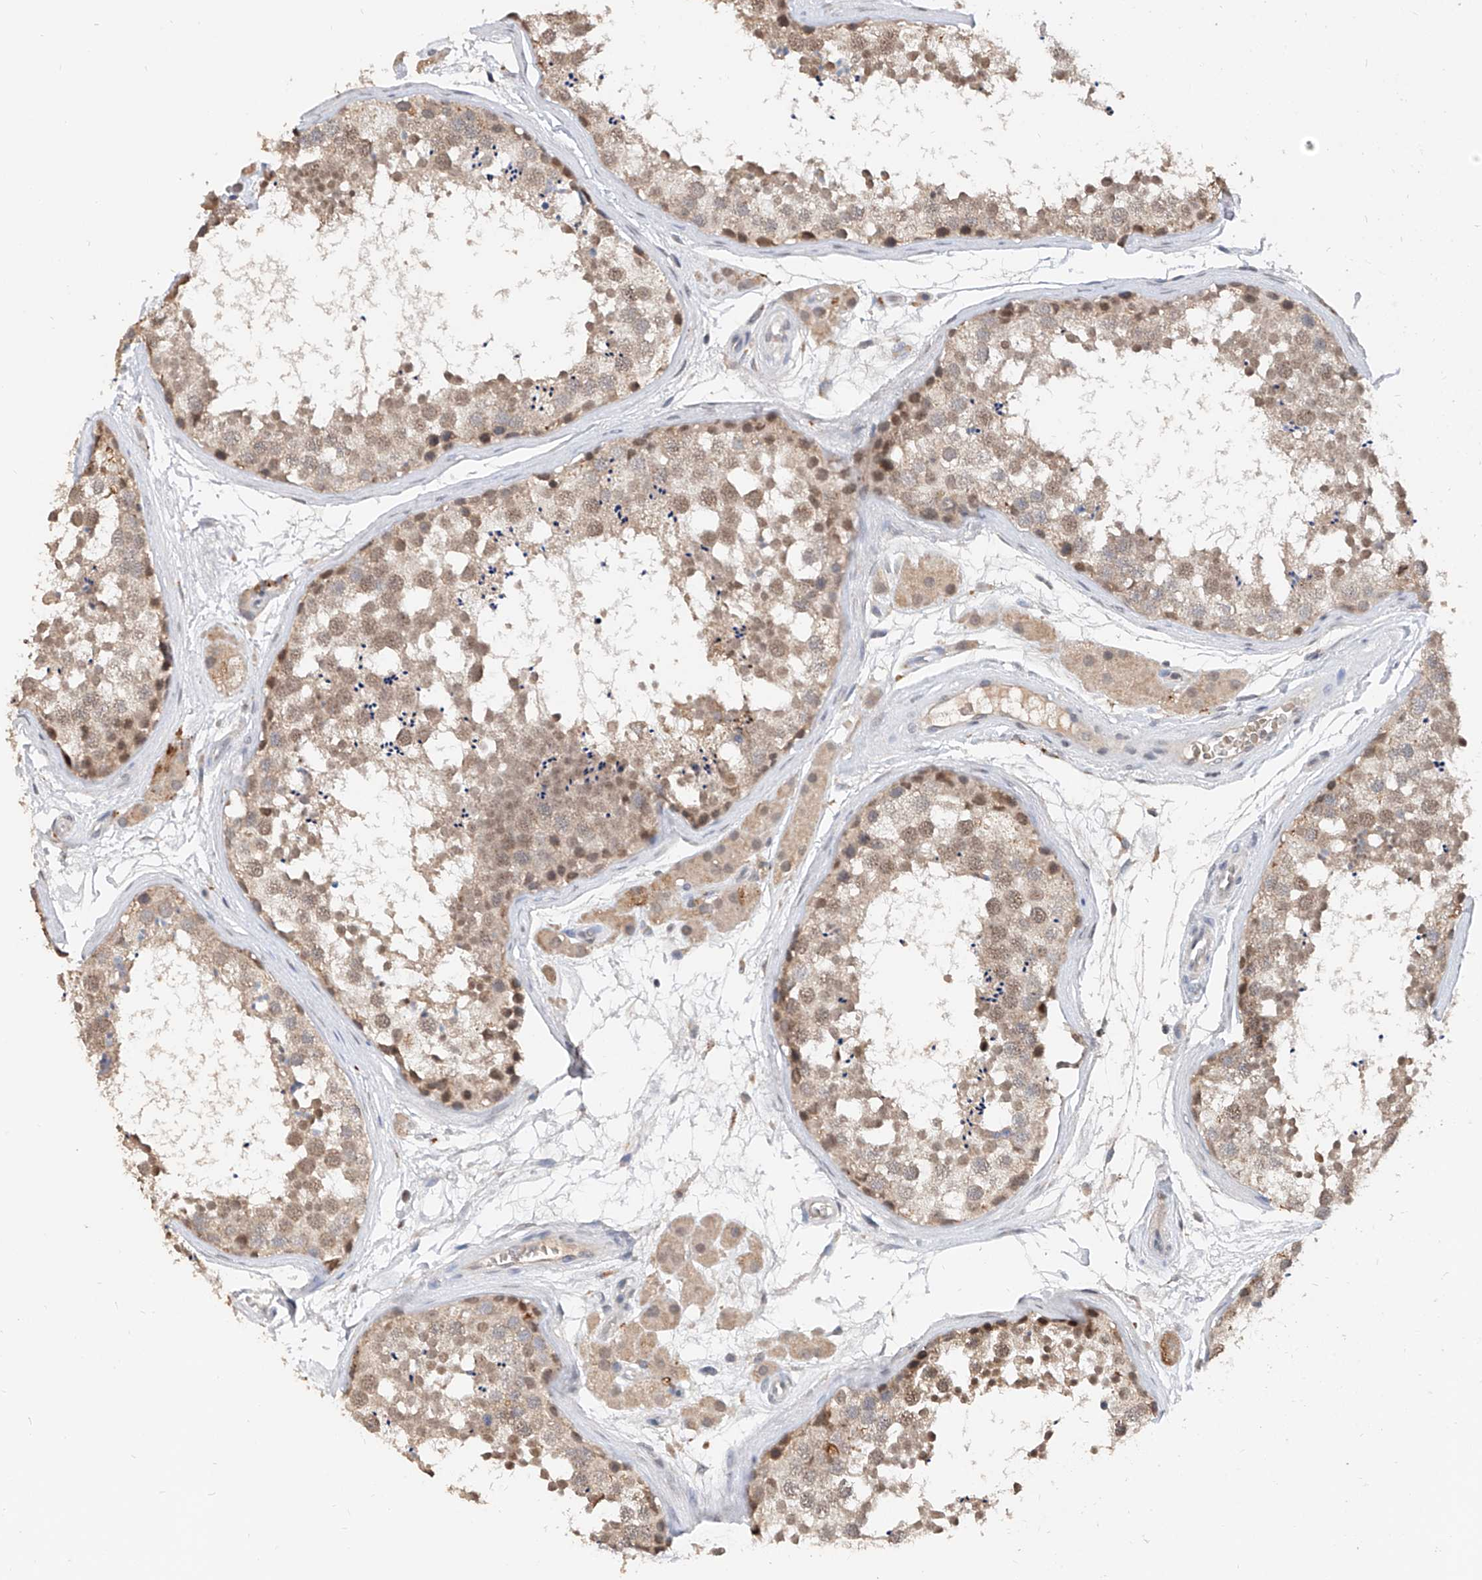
{"staining": {"intensity": "weak", "quantity": "25%-75%", "location": "cytoplasmic/membranous,nuclear"}, "tissue": "testis", "cell_type": "Cells in seminiferous ducts", "image_type": "normal", "snomed": [{"axis": "morphology", "description": "Normal tissue, NOS"}, {"axis": "topography", "description": "Testis"}], "caption": "Cells in seminiferous ducts reveal weak cytoplasmic/membranous,nuclear staining in about 25%-75% of cells in normal testis. (DAB (3,3'-diaminobenzidine) IHC with brightfield microscopy, high magnification).", "gene": "CARMIL3", "patient": {"sex": "male", "age": 56}}